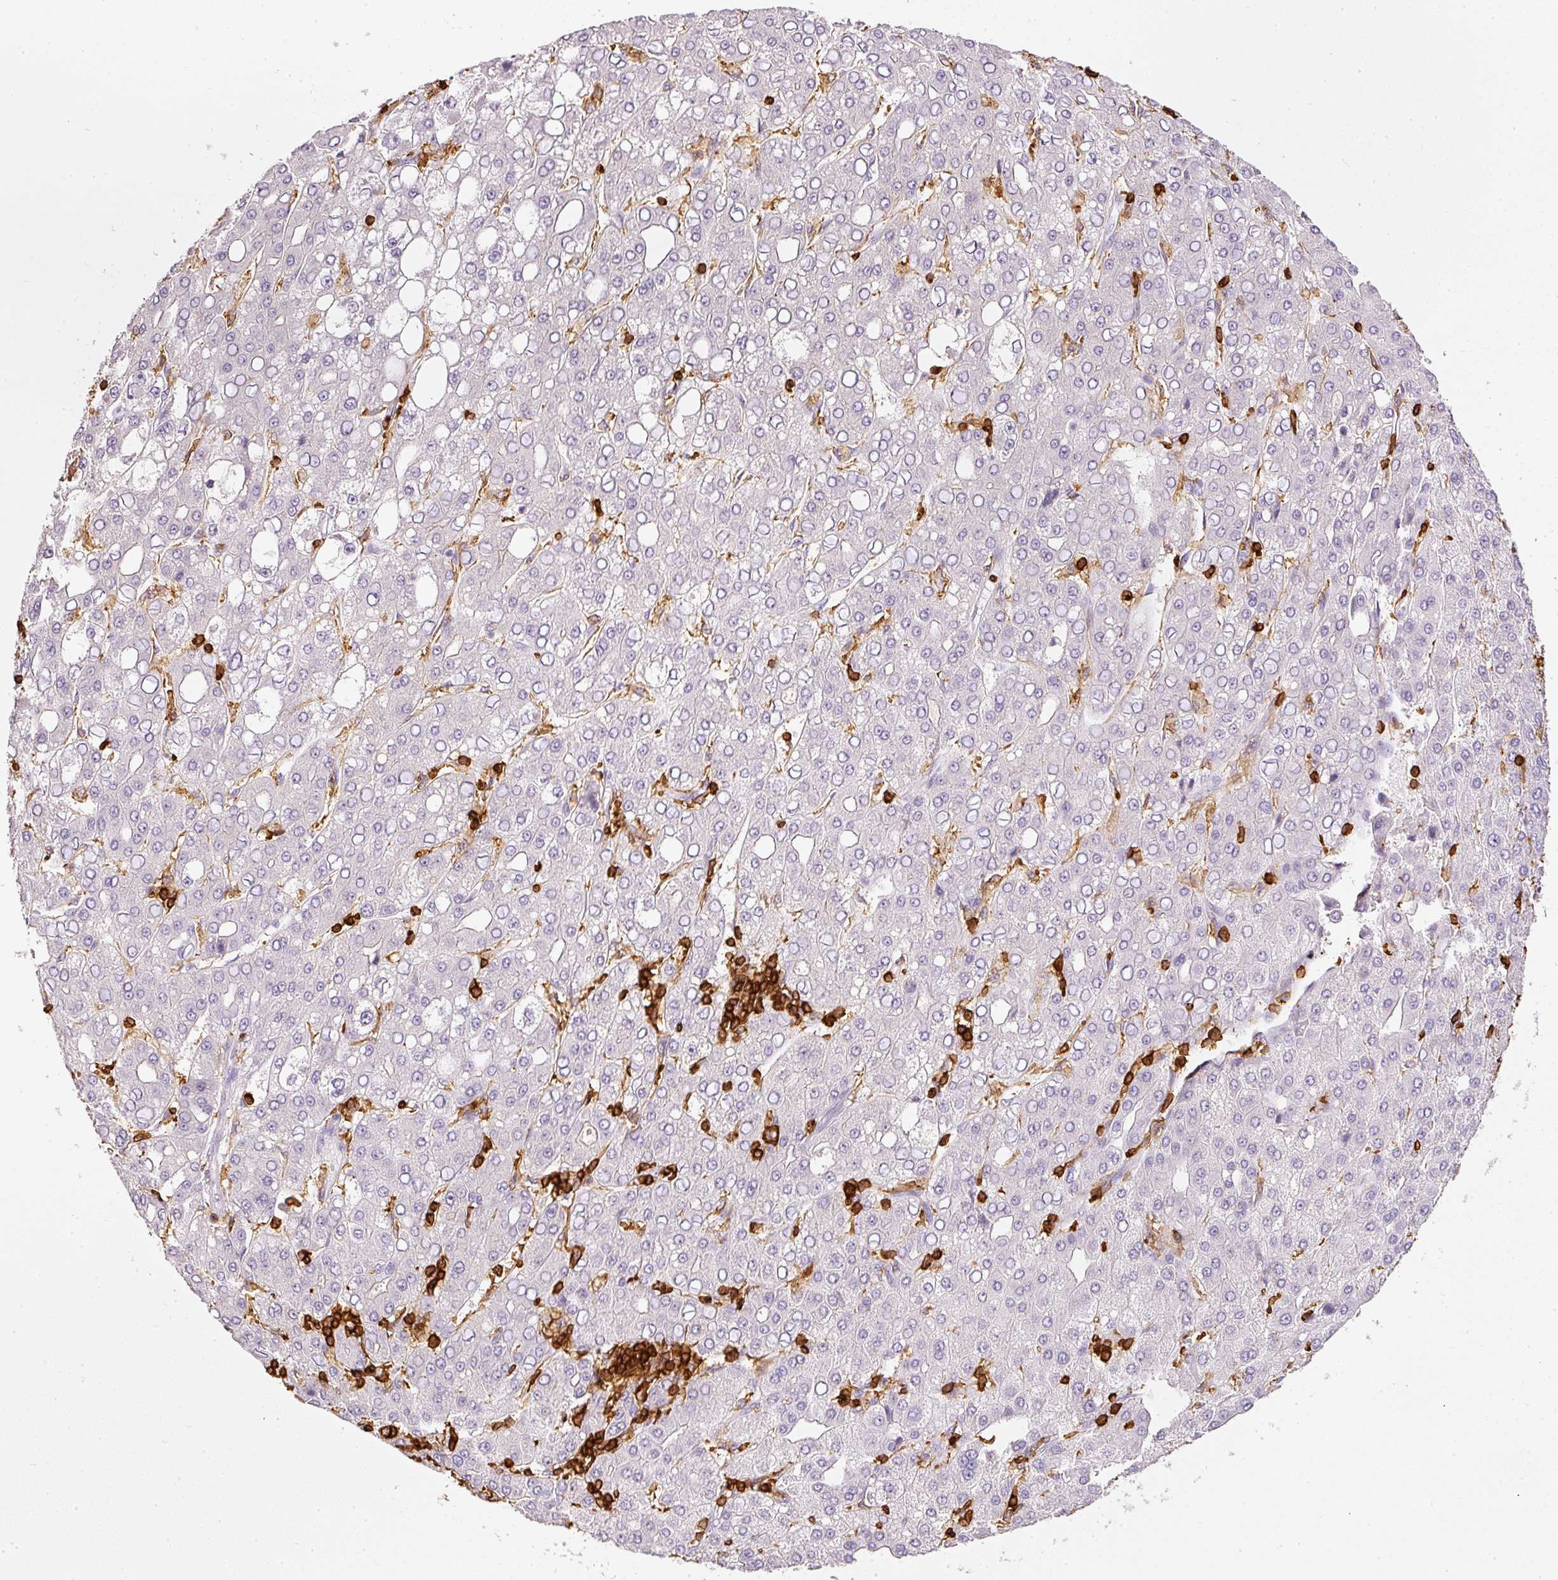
{"staining": {"intensity": "negative", "quantity": "none", "location": "none"}, "tissue": "liver cancer", "cell_type": "Tumor cells", "image_type": "cancer", "snomed": [{"axis": "morphology", "description": "Carcinoma, Hepatocellular, NOS"}, {"axis": "topography", "description": "Liver"}], "caption": "Immunohistochemistry (IHC) of human hepatocellular carcinoma (liver) shows no expression in tumor cells.", "gene": "EVL", "patient": {"sex": "male", "age": 65}}